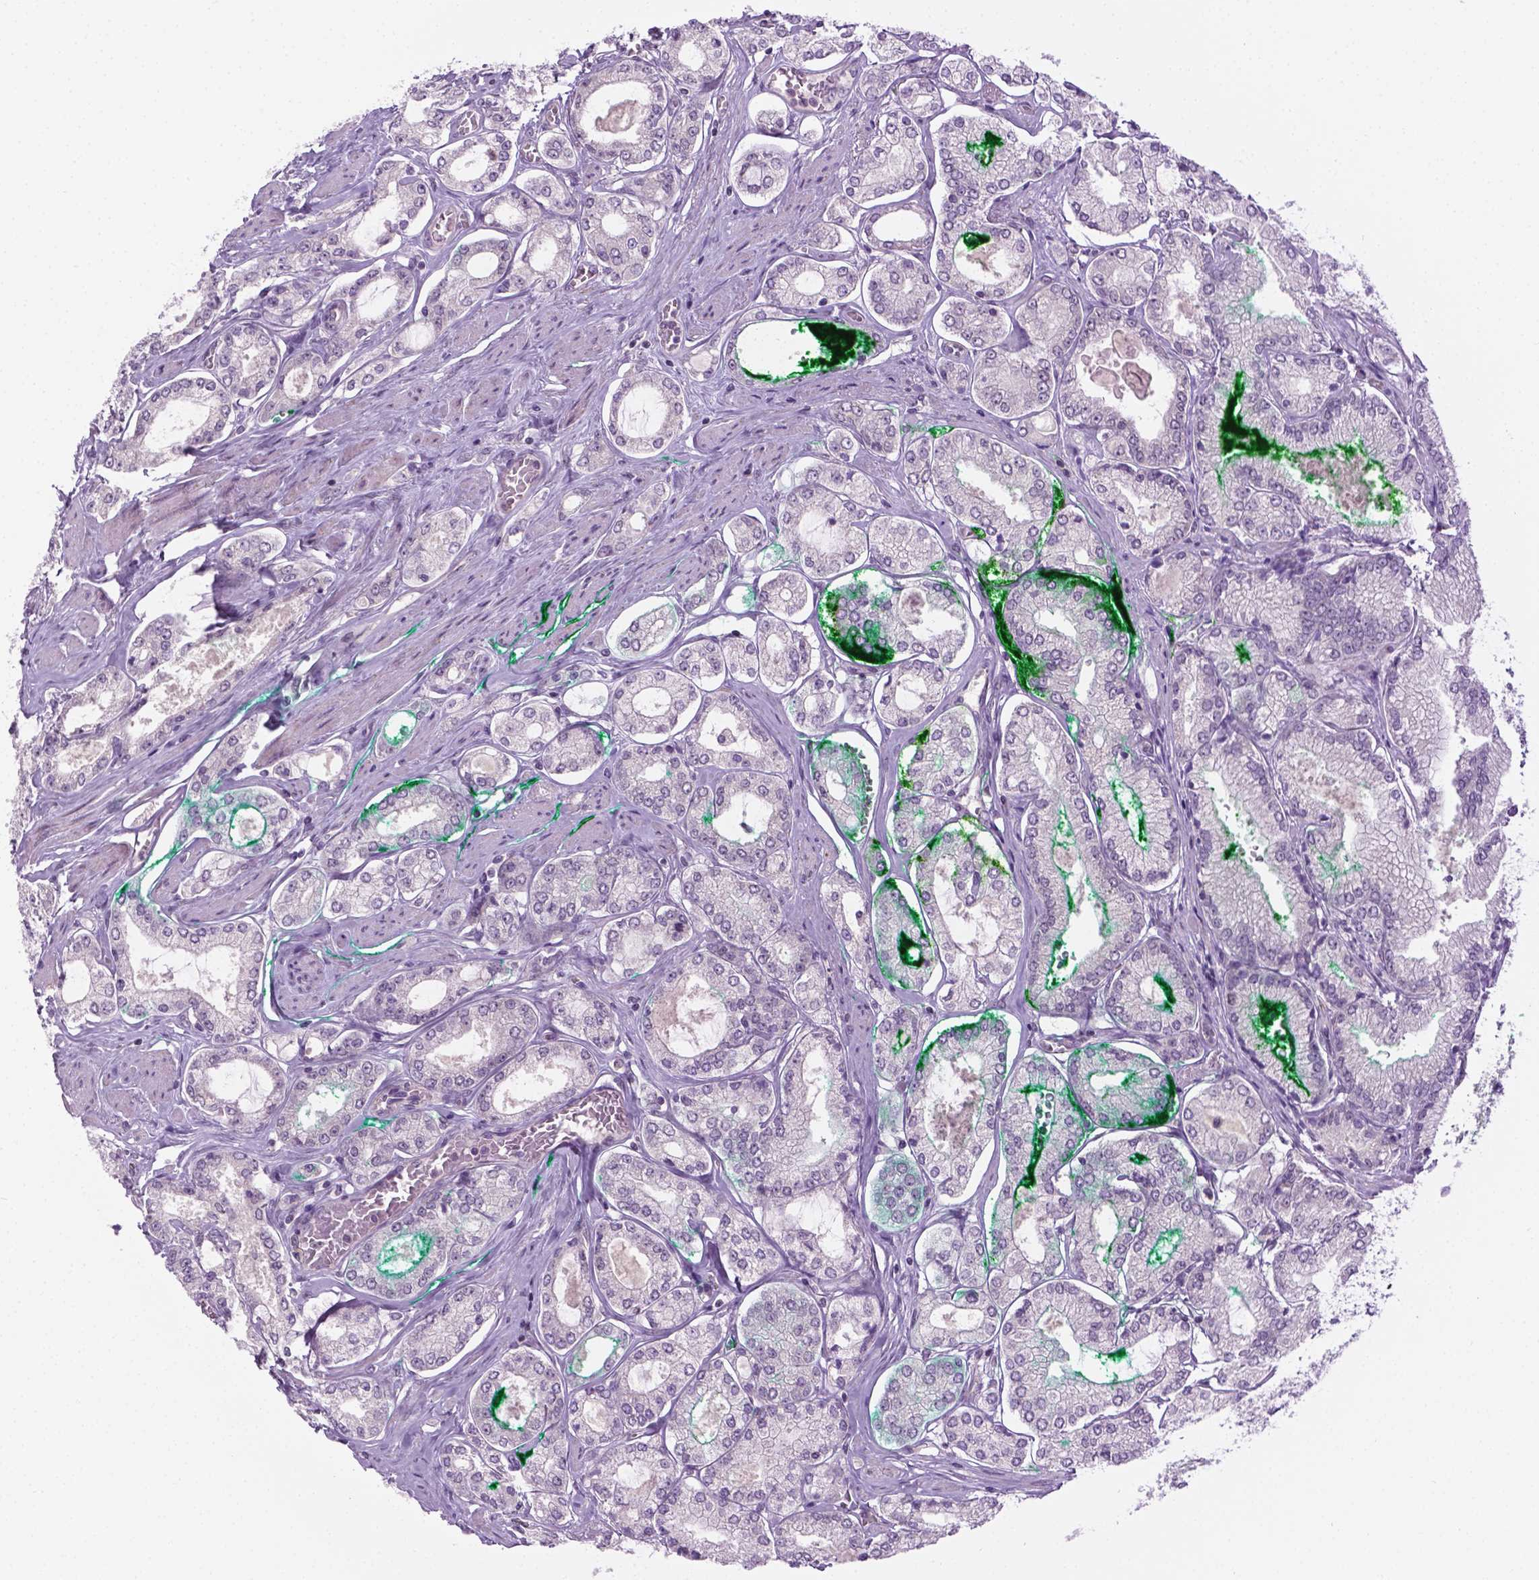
{"staining": {"intensity": "negative", "quantity": "none", "location": "none"}, "tissue": "prostate cancer", "cell_type": "Tumor cells", "image_type": "cancer", "snomed": [{"axis": "morphology", "description": "Adenocarcinoma, High grade"}, {"axis": "topography", "description": "Prostate"}], "caption": "Immunohistochemical staining of prostate cancer (high-grade adenocarcinoma) exhibits no significant positivity in tumor cells. (DAB immunohistochemistry, high magnification).", "gene": "DENND4A", "patient": {"sex": "male", "age": 68}}